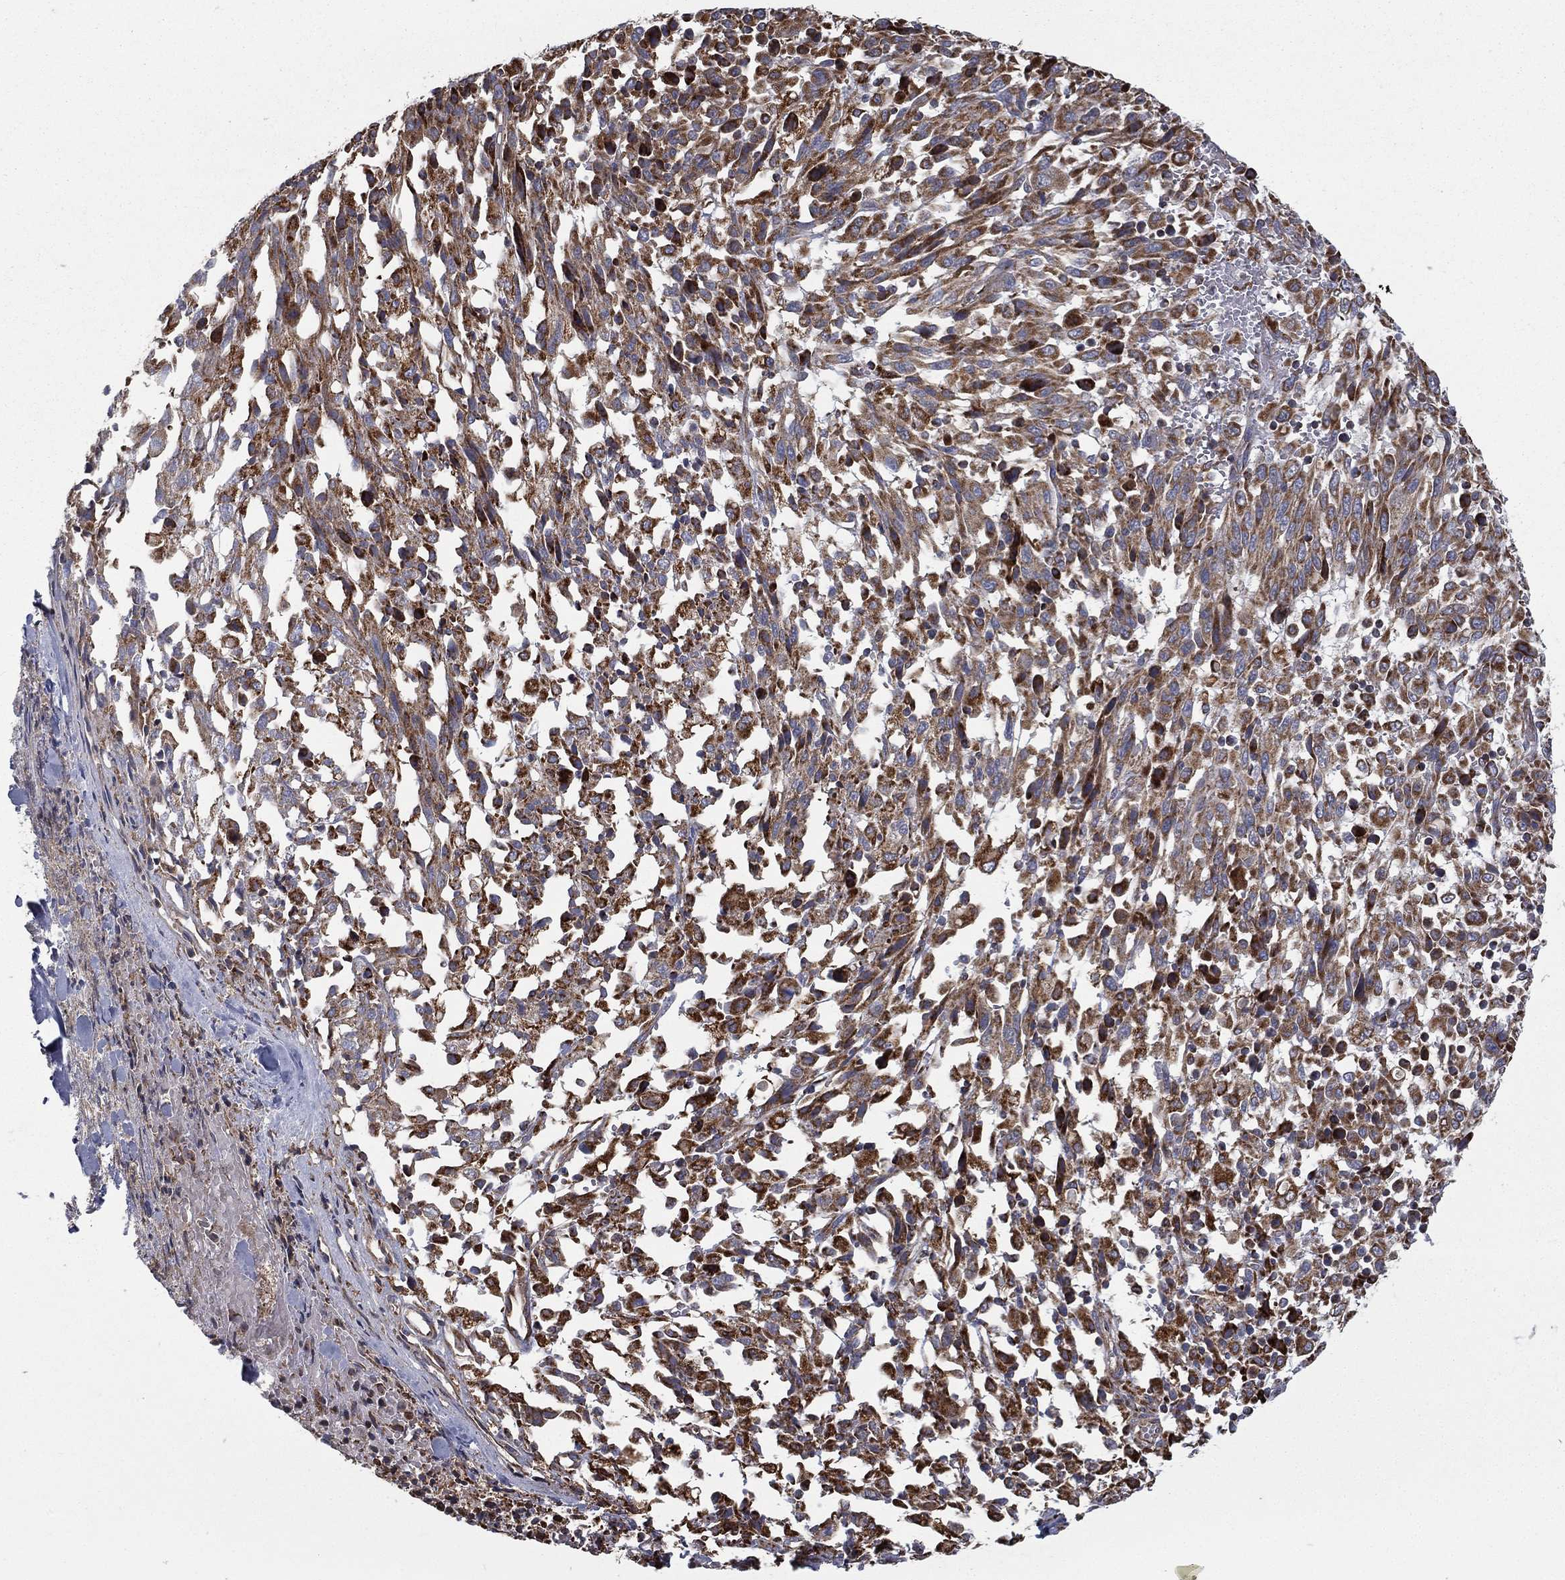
{"staining": {"intensity": "strong", "quantity": ">75%", "location": "cytoplasmic/membranous"}, "tissue": "melanoma", "cell_type": "Tumor cells", "image_type": "cancer", "snomed": [{"axis": "morphology", "description": "Malignant melanoma, NOS"}, {"axis": "topography", "description": "Skin"}], "caption": "Malignant melanoma stained with immunohistochemistry (IHC) shows strong cytoplasmic/membranous staining in approximately >75% of tumor cells.", "gene": "MT-CYB", "patient": {"sex": "female", "age": 91}}